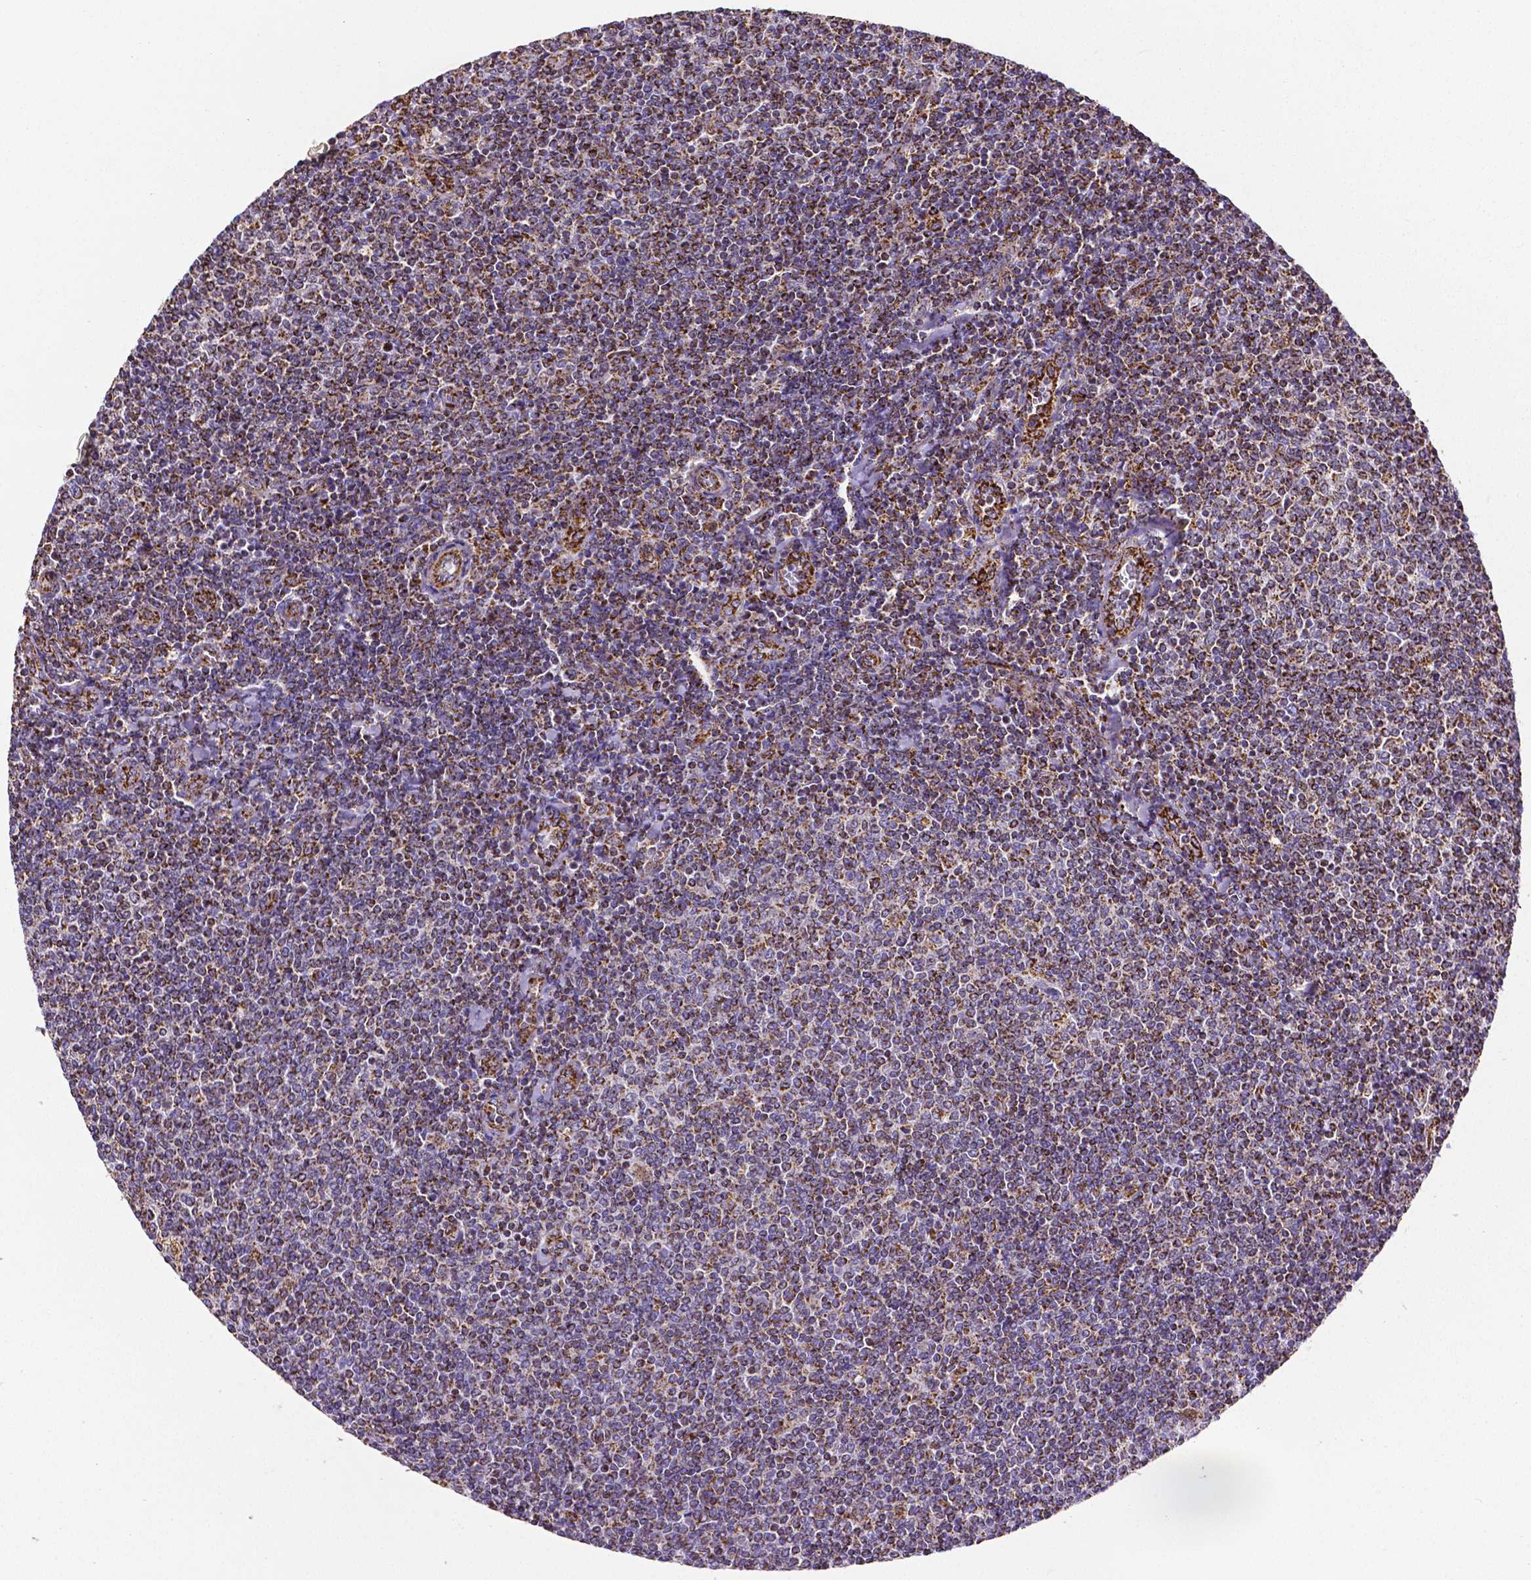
{"staining": {"intensity": "moderate", "quantity": "25%-75%", "location": "cytoplasmic/membranous"}, "tissue": "lymphoma", "cell_type": "Tumor cells", "image_type": "cancer", "snomed": [{"axis": "morphology", "description": "Malignant lymphoma, non-Hodgkin's type, Low grade"}, {"axis": "topography", "description": "Lymph node"}], "caption": "This photomicrograph shows immunohistochemistry (IHC) staining of human lymphoma, with medium moderate cytoplasmic/membranous staining in about 25%-75% of tumor cells.", "gene": "MACC1", "patient": {"sex": "male", "age": 52}}